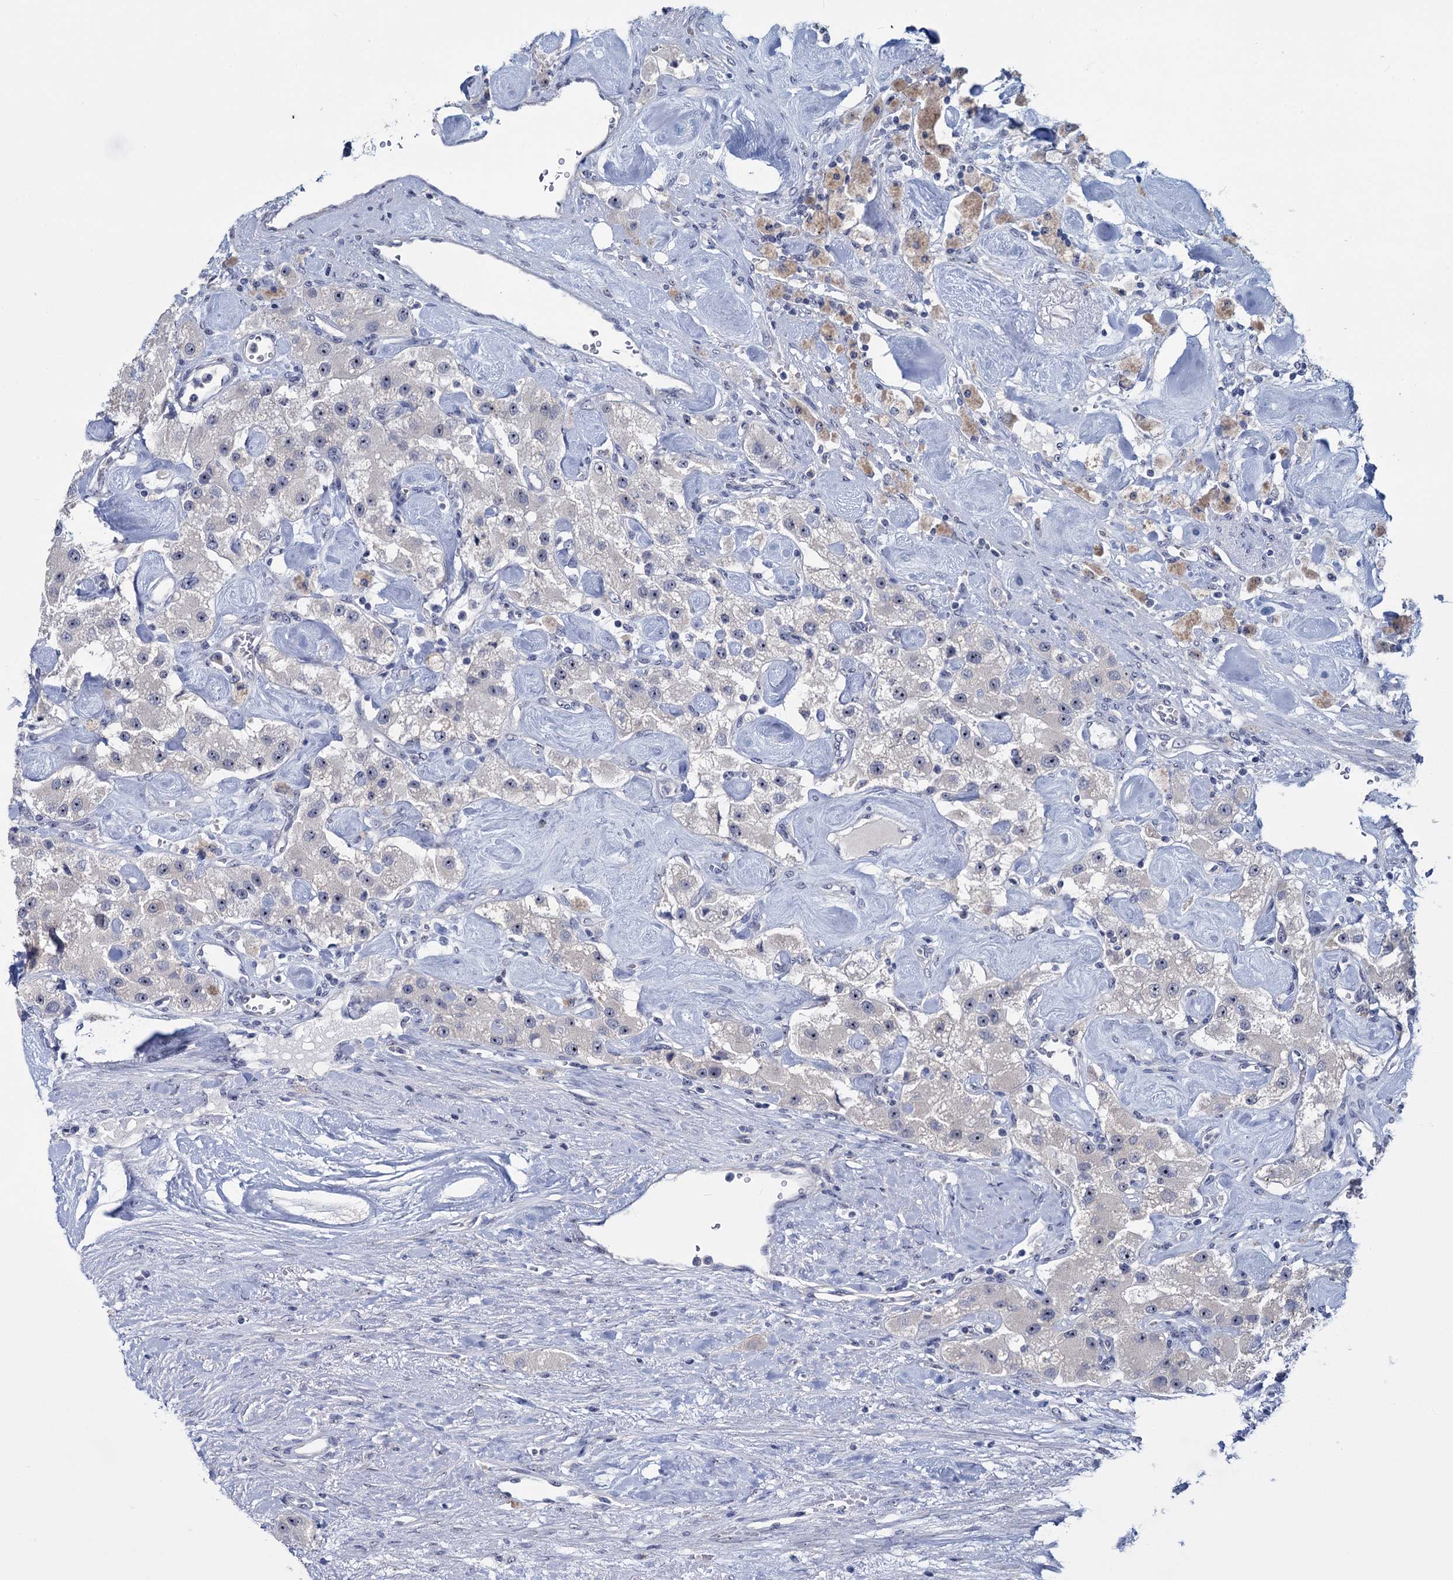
{"staining": {"intensity": "negative", "quantity": "none", "location": "none"}, "tissue": "carcinoid", "cell_type": "Tumor cells", "image_type": "cancer", "snomed": [{"axis": "morphology", "description": "Carcinoid, malignant, NOS"}, {"axis": "topography", "description": "Pancreas"}], "caption": "Immunohistochemical staining of malignant carcinoid displays no significant expression in tumor cells.", "gene": "SFN", "patient": {"sex": "male", "age": 41}}